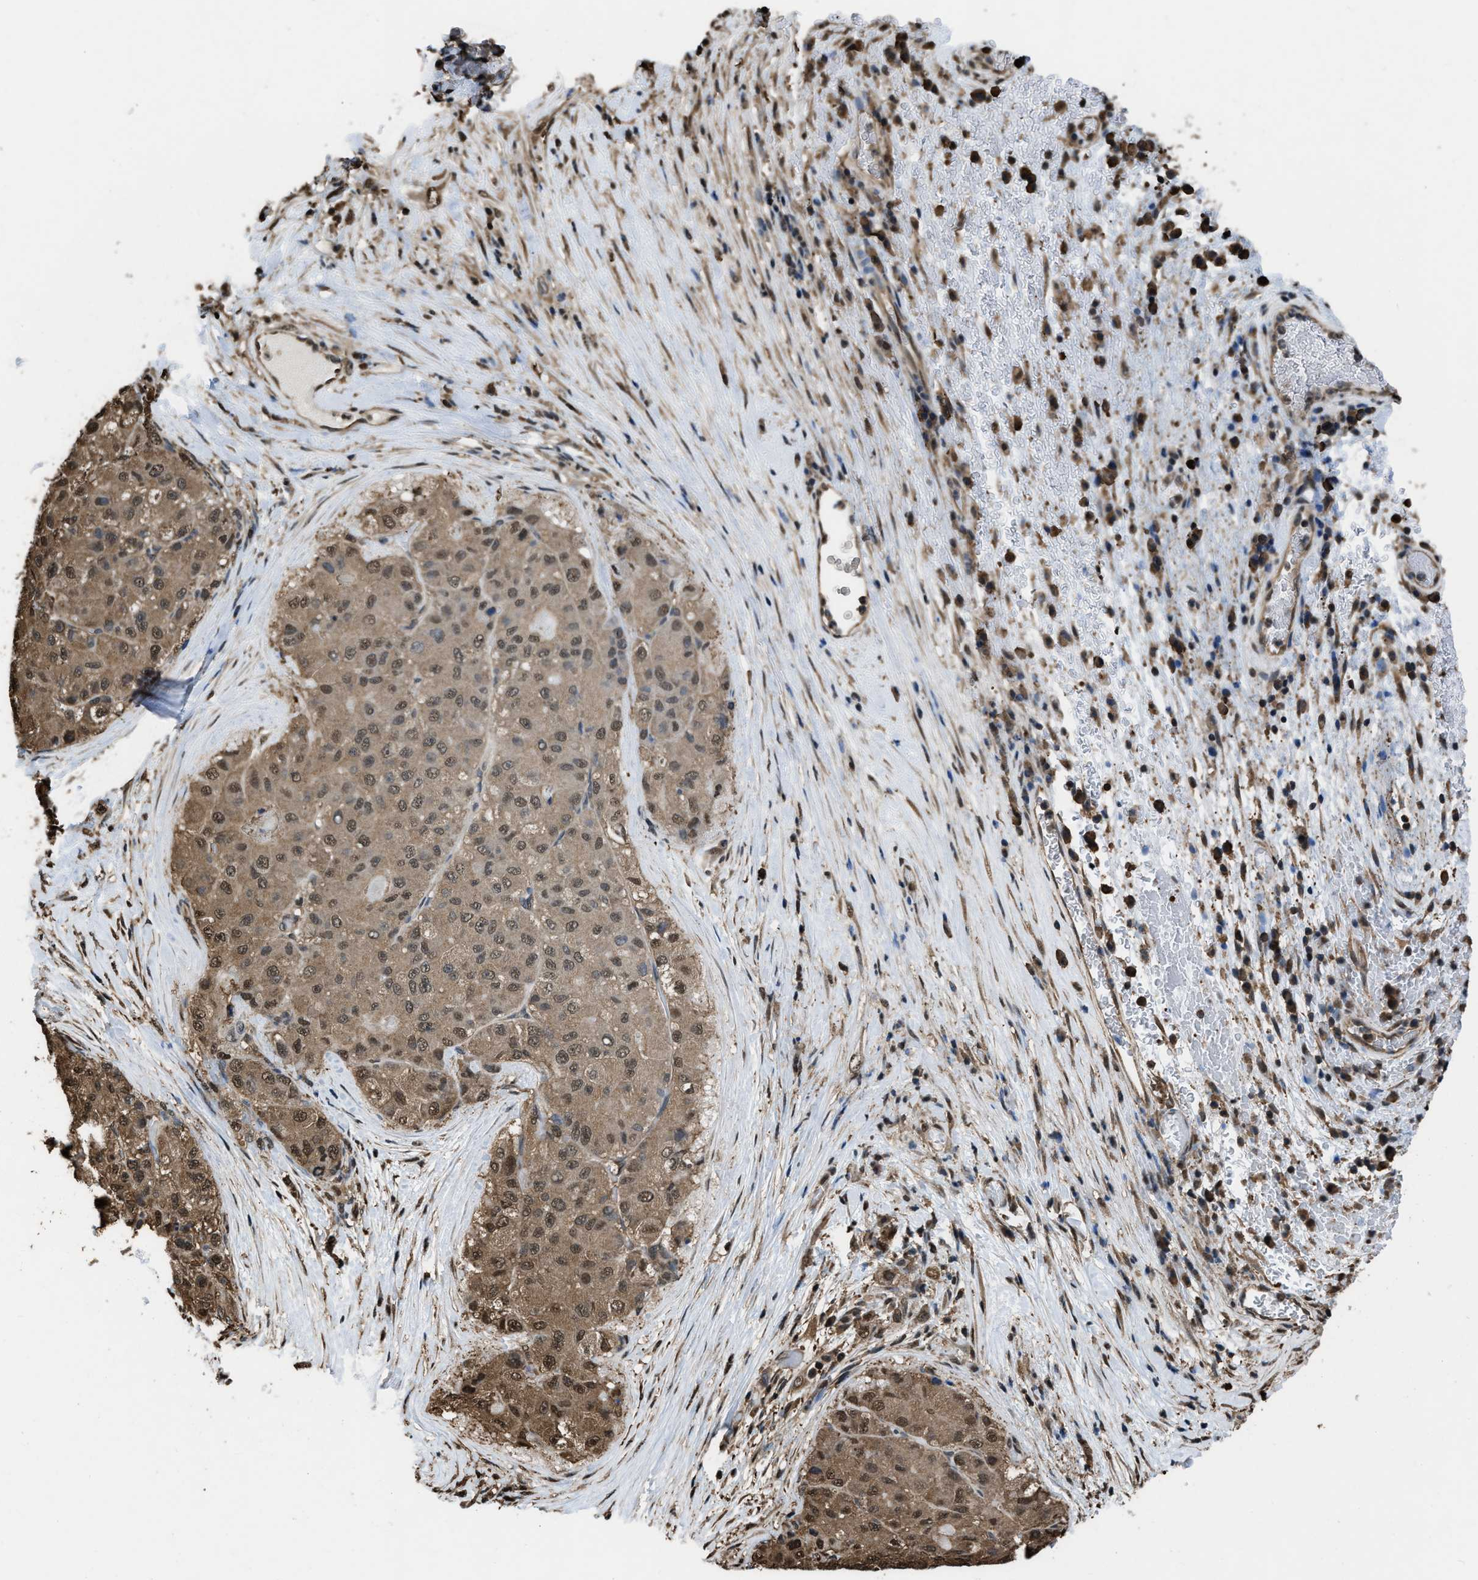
{"staining": {"intensity": "moderate", "quantity": ">75%", "location": "cytoplasmic/membranous,nuclear"}, "tissue": "liver cancer", "cell_type": "Tumor cells", "image_type": "cancer", "snomed": [{"axis": "morphology", "description": "Carcinoma, Hepatocellular, NOS"}, {"axis": "topography", "description": "Liver"}], "caption": "IHC histopathology image of human liver cancer (hepatocellular carcinoma) stained for a protein (brown), which demonstrates medium levels of moderate cytoplasmic/membranous and nuclear positivity in approximately >75% of tumor cells.", "gene": "FNTA", "patient": {"sex": "male", "age": 80}}